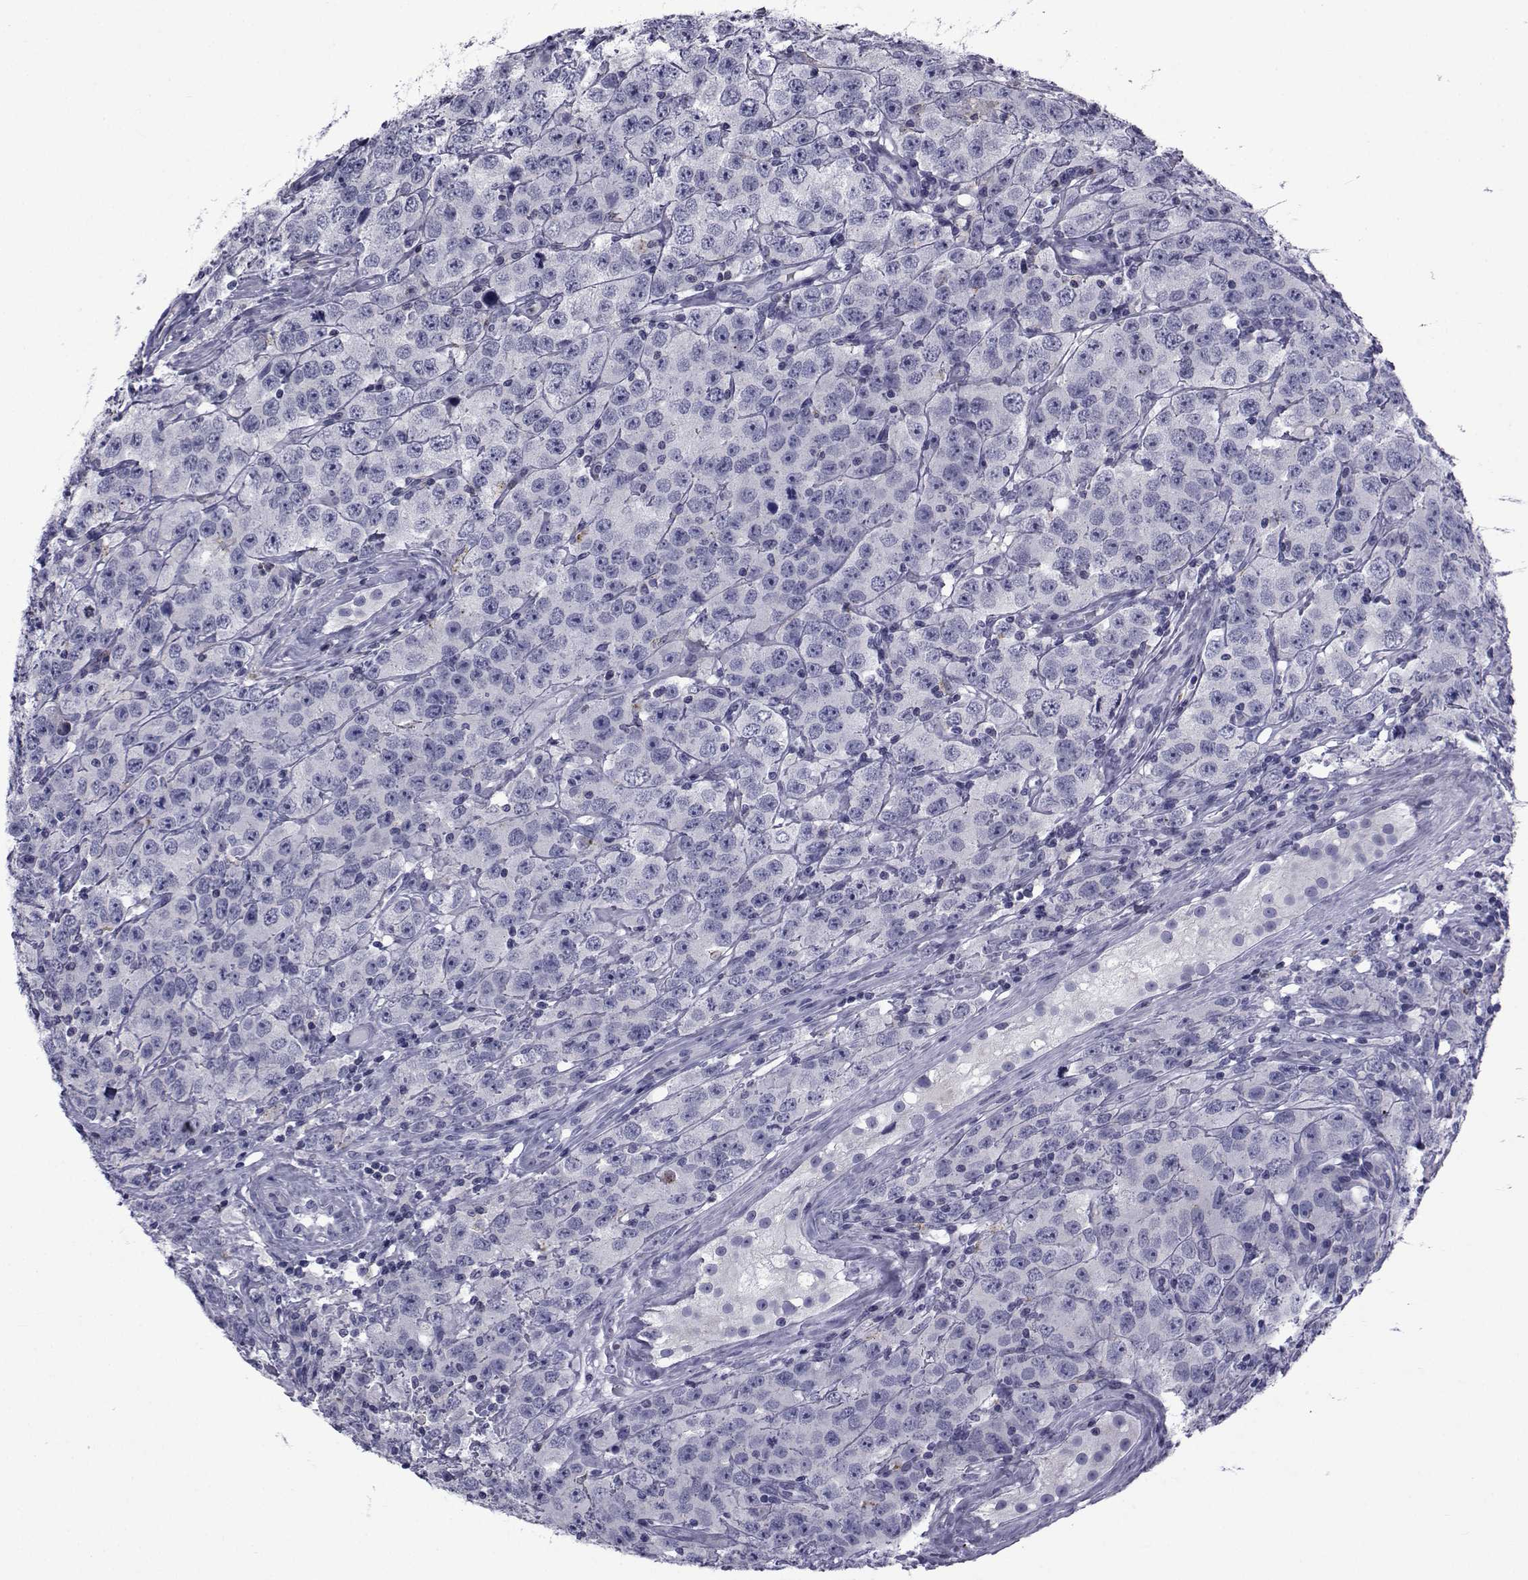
{"staining": {"intensity": "negative", "quantity": "none", "location": "none"}, "tissue": "testis cancer", "cell_type": "Tumor cells", "image_type": "cancer", "snomed": [{"axis": "morphology", "description": "Seminoma, NOS"}, {"axis": "topography", "description": "Testis"}], "caption": "IHC photomicrograph of human testis cancer stained for a protein (brown), which shows no staining in tumor cells.", "gene": "PDE6H", "patient": {"sex": "male", "age": 52}}